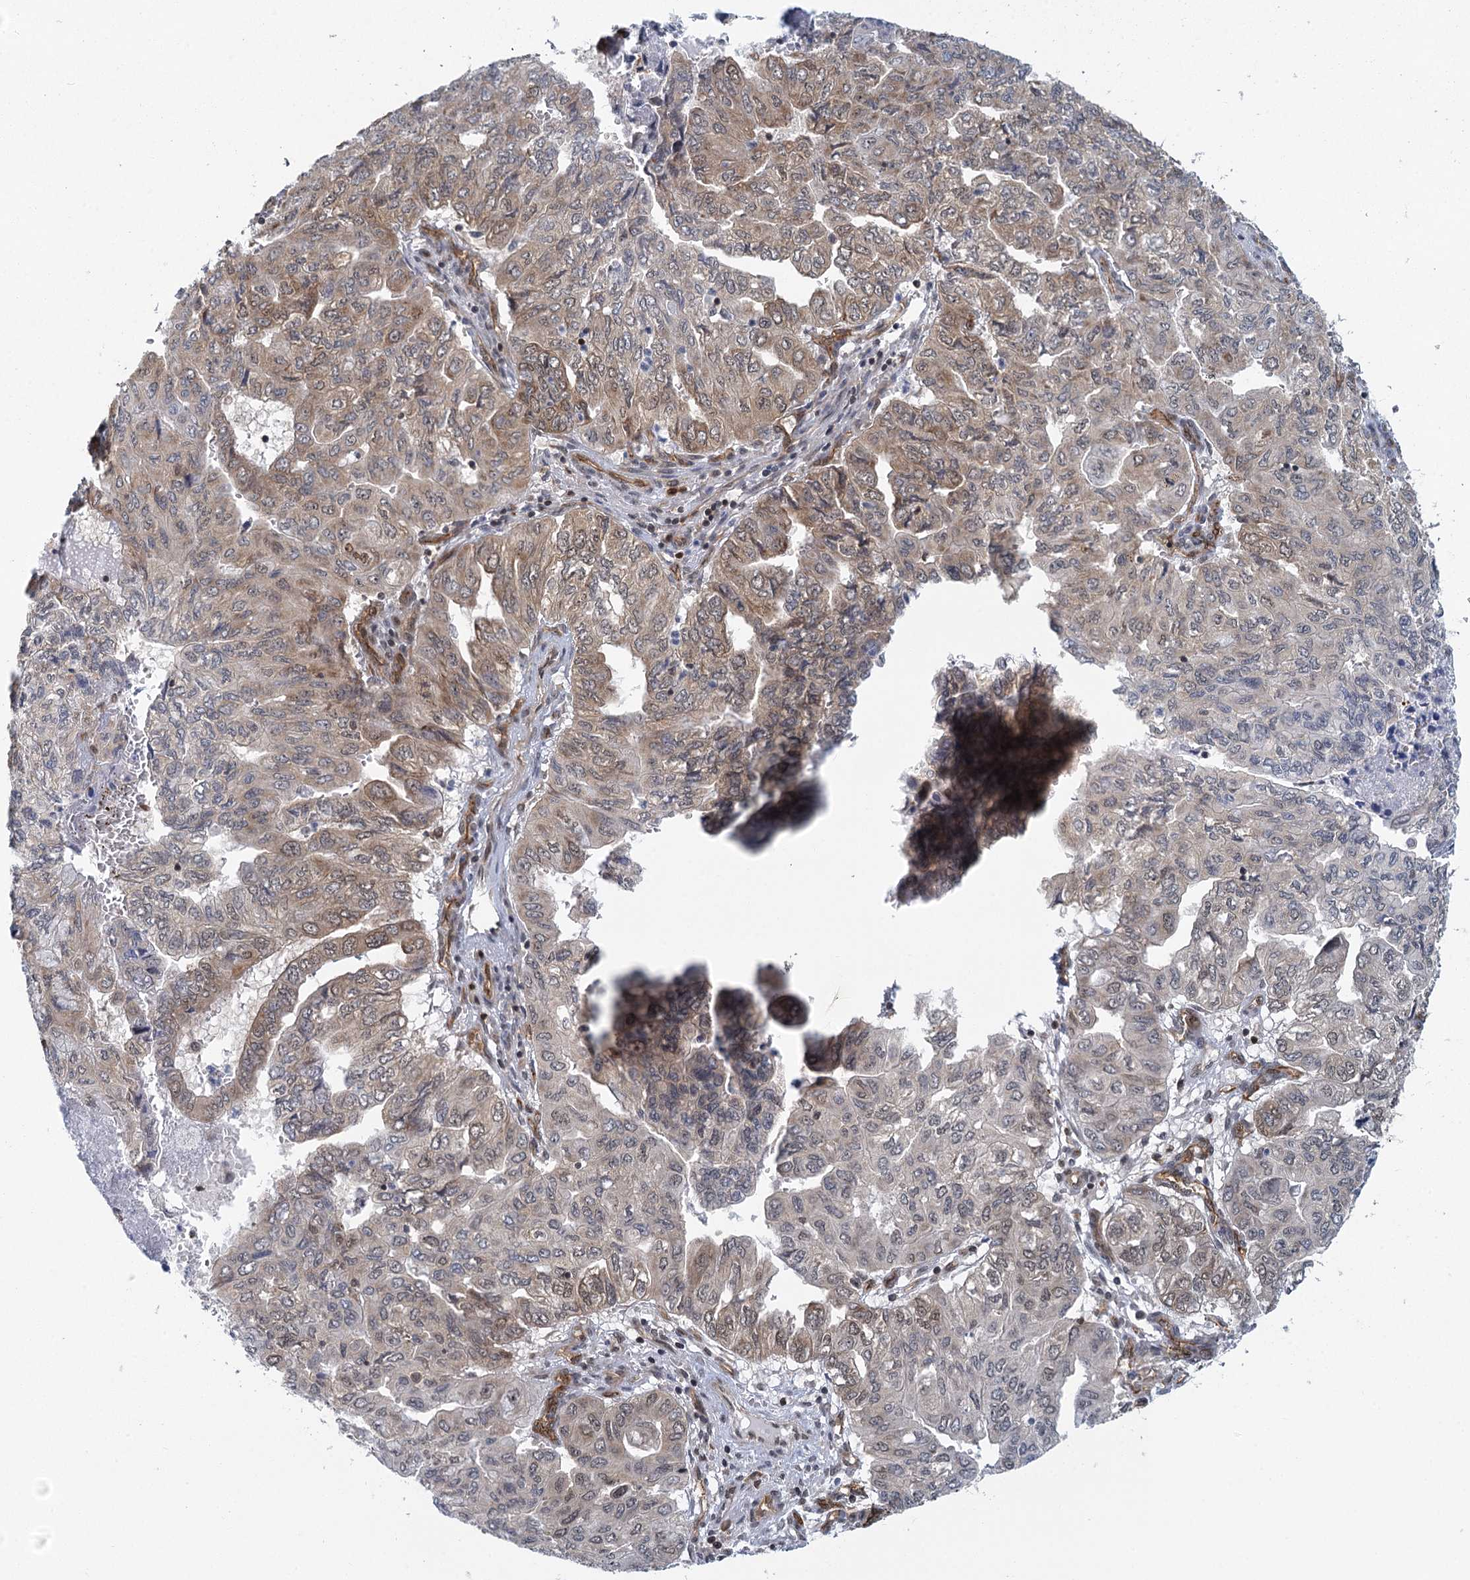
{"staining": {"intensity": "moderate", "quantity": "25%-75%", "location": "cytoplasmic/membranous,nuclear"}, "tissue": "pancreatic cancer", "cell_type": "Tumor cells", "image_type": "cancer", "snomed": [{"axis": "morphology", "description": "Adenocarcinoma, NOS"}, {"axis": "topography", "description": "Pancreas"}], "caption": "Immunohistochemical staining of human pancreatic cancer exhibits medium levels of moderate cytoplasmic/membranous and nuclear expression in approximately 25%-75% of tumor cells. The staining was performed using DAB (3,3'-diaminobenzidine) to visualize the protein expression in brown, while the nuclei were stained in blue with hematoxylin (Magnification: 20x).", "gene": "GPATCH11", "patient": {"sex": "male", "age": 51}}